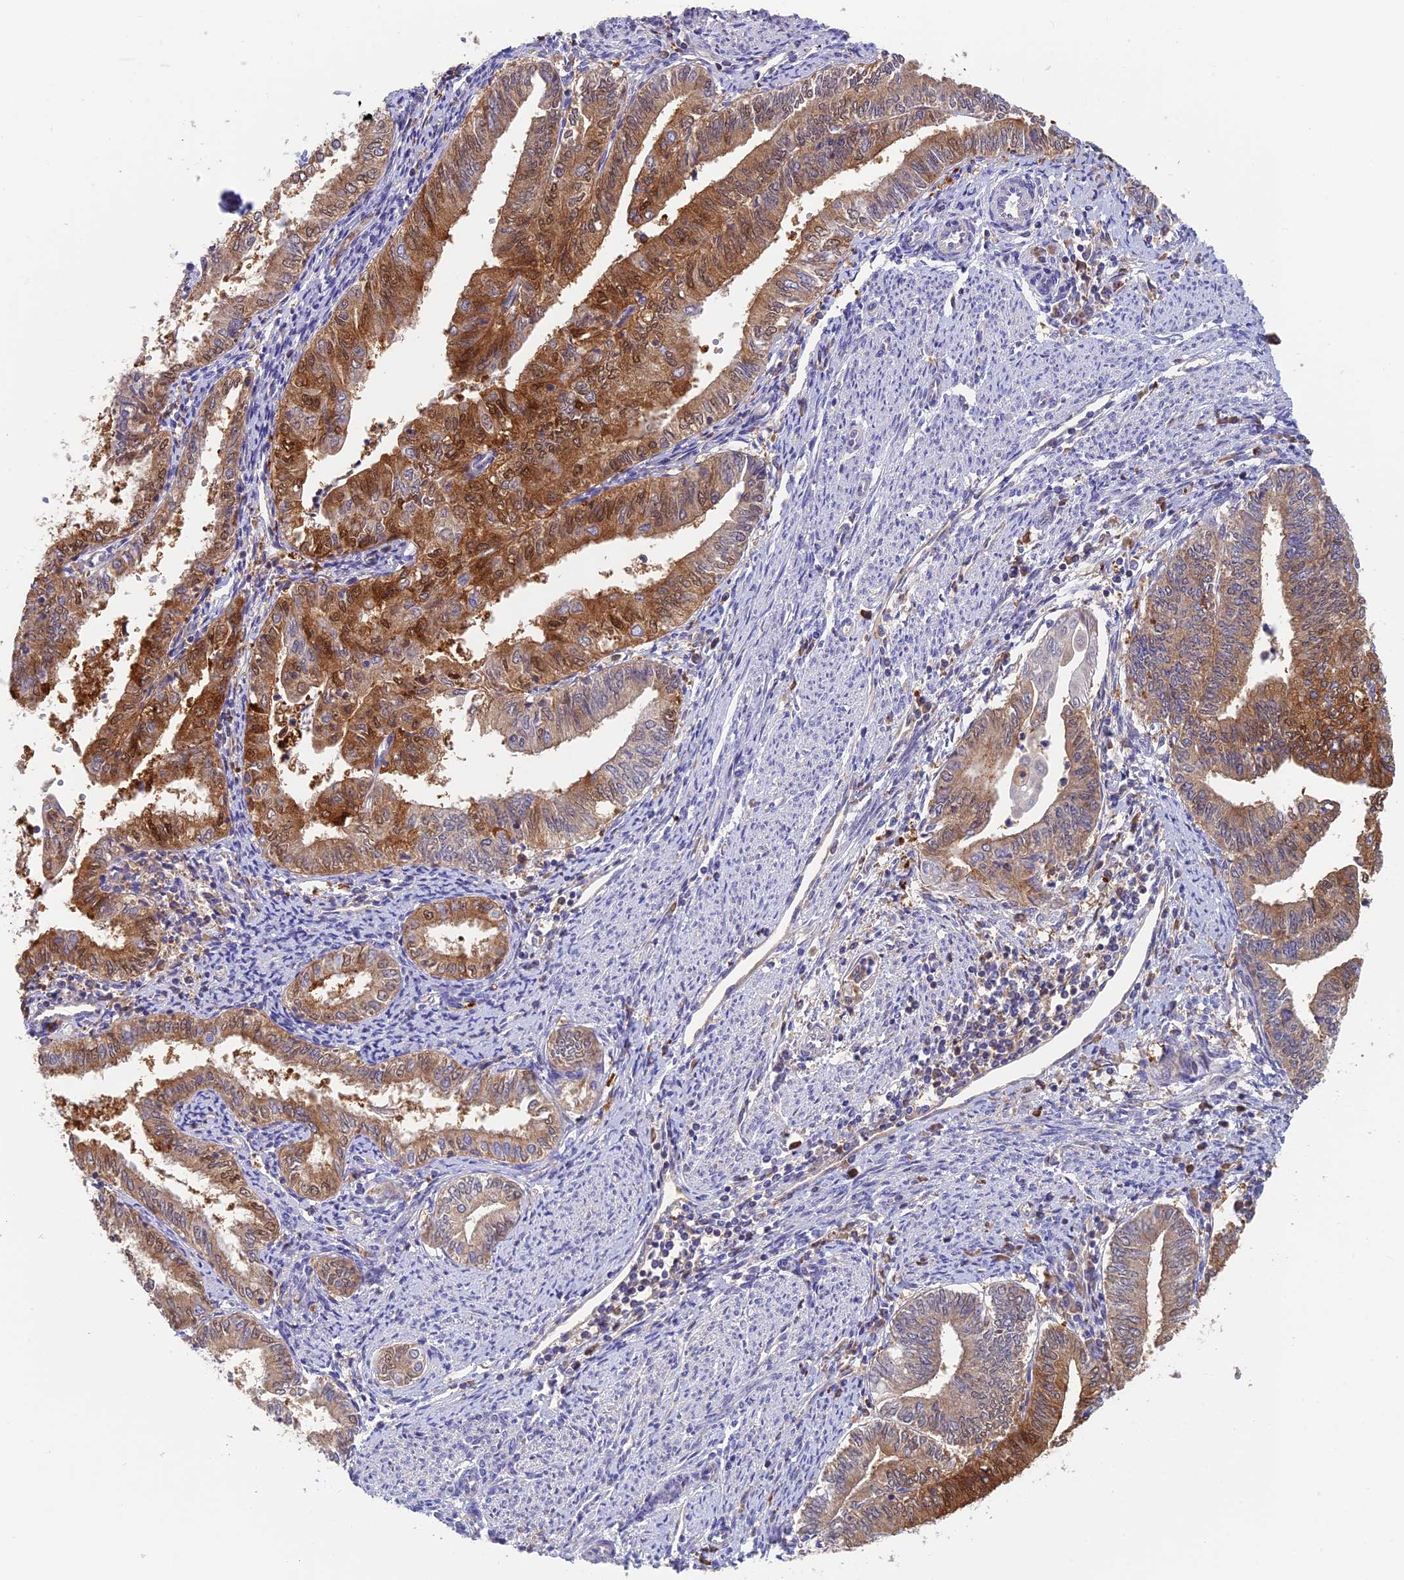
{"staining": {"intensity": "strong", "quantity": ">75%", "location": "cytoplasmic/membranous,nuclear"}, "tissue": "endometrial cancer", "cell_type": "Tumor cells", "image_type": "cancer", "snomed": [{"axis": "morphology", "description": "Adenocarcinoma, NOS"}, {"axis": "topography", "description": "Endometrium"}], "caption": "Brown immunohistochemical staining in endometrial adenocarcinoma reveals strong cytoplasmic/membranous and nuclear expression in about >75% of tumor cells.", "gene": "IPO5", "patient": {"sex": "female", "age": 66}}